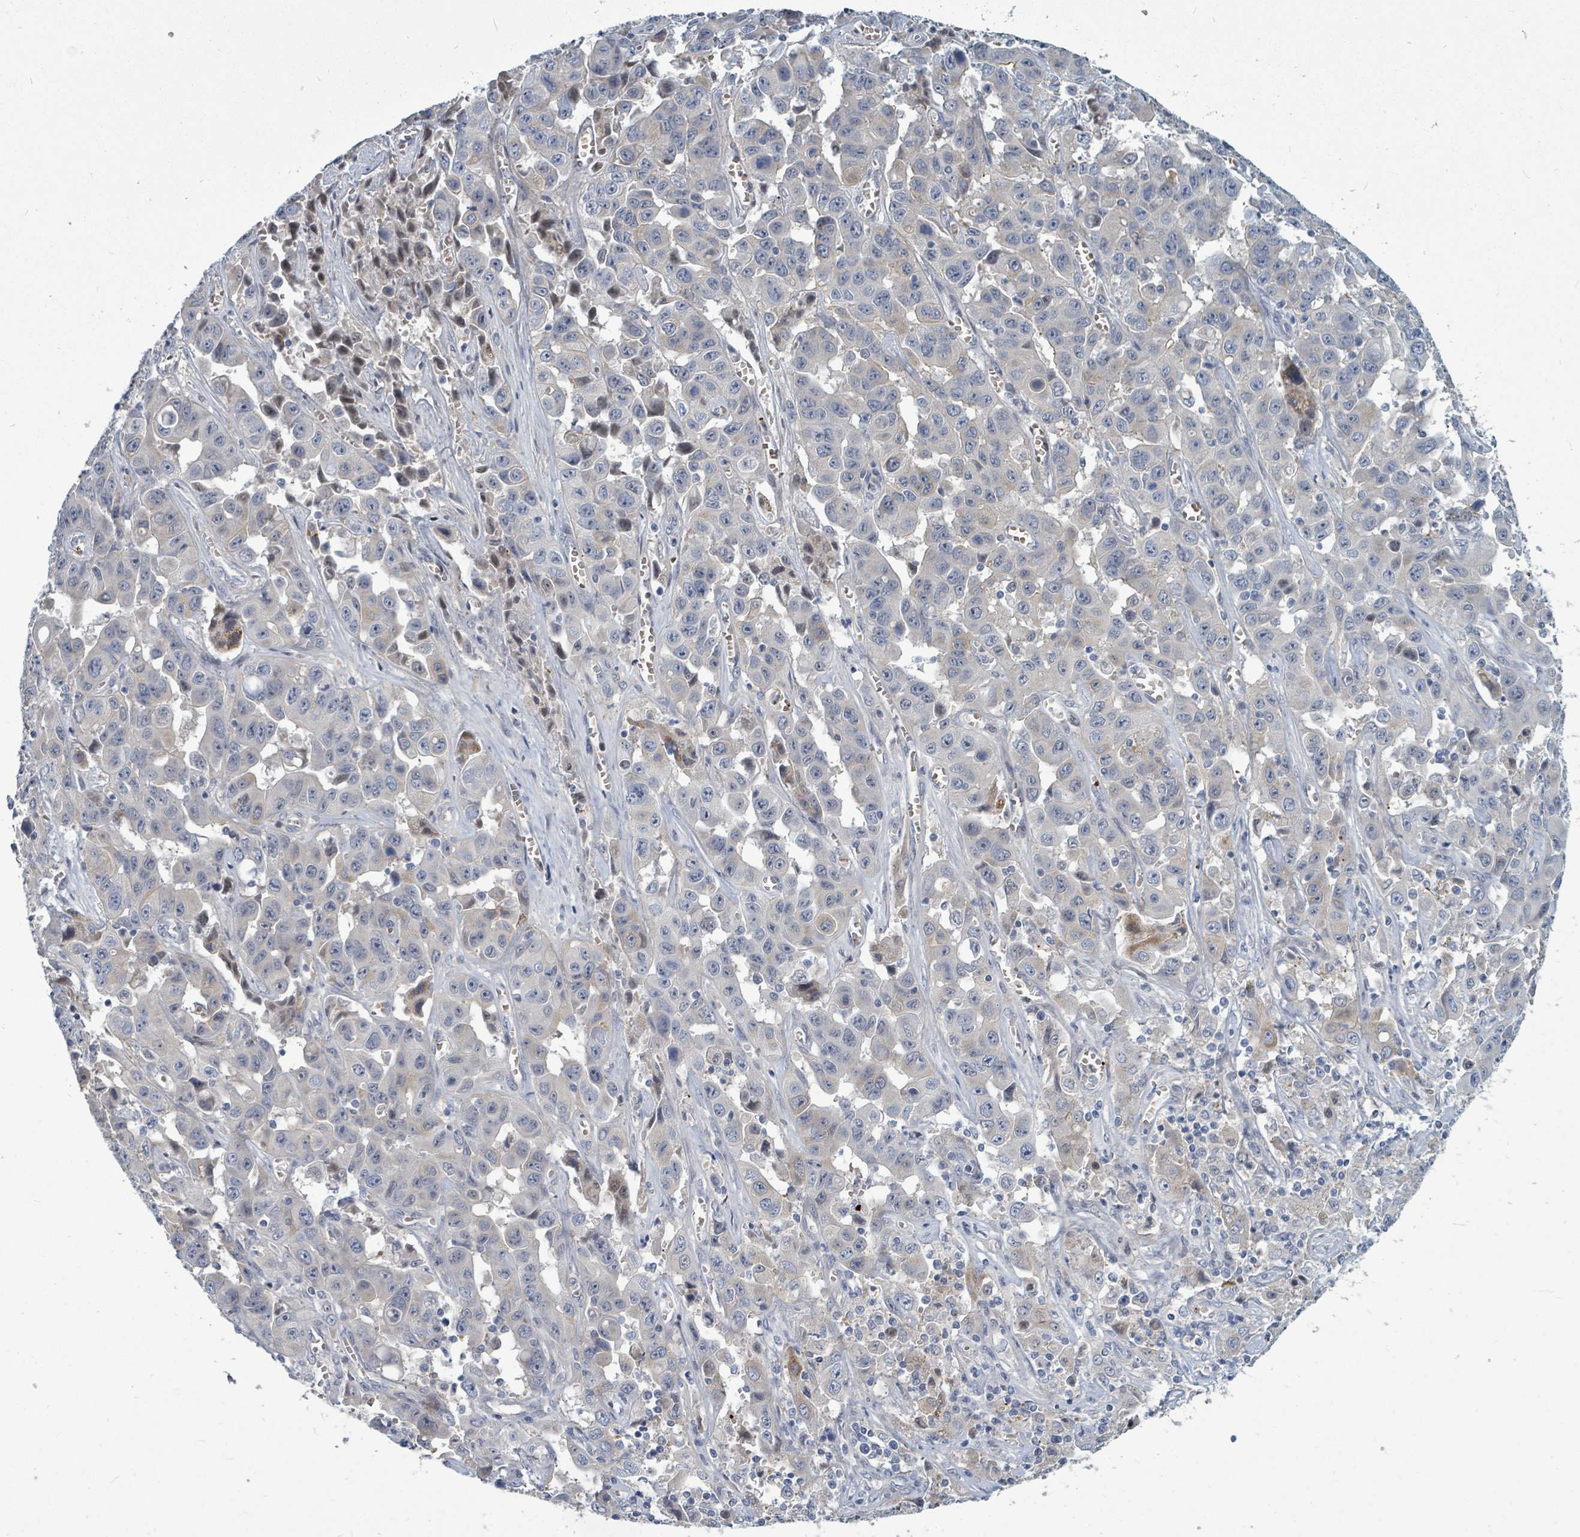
{"staining": {"intensity": "negative", "quantity": "none", "location": "none"}, "tissue": "liver cancer", "cell_type": "Tumor cells", "image_type": "cancer", "snomed": [{"axis": "morphology", "description": "Cholangiocarcinoma"}, {"axis": "topography", "description": "Liver"}], "caption": "This is an IHC image of liver cholangiocarcinoma. There is no positivity in tumor cells.", "gene": "TRDMT1", "patient": {"sex": "female", "age": 52}}